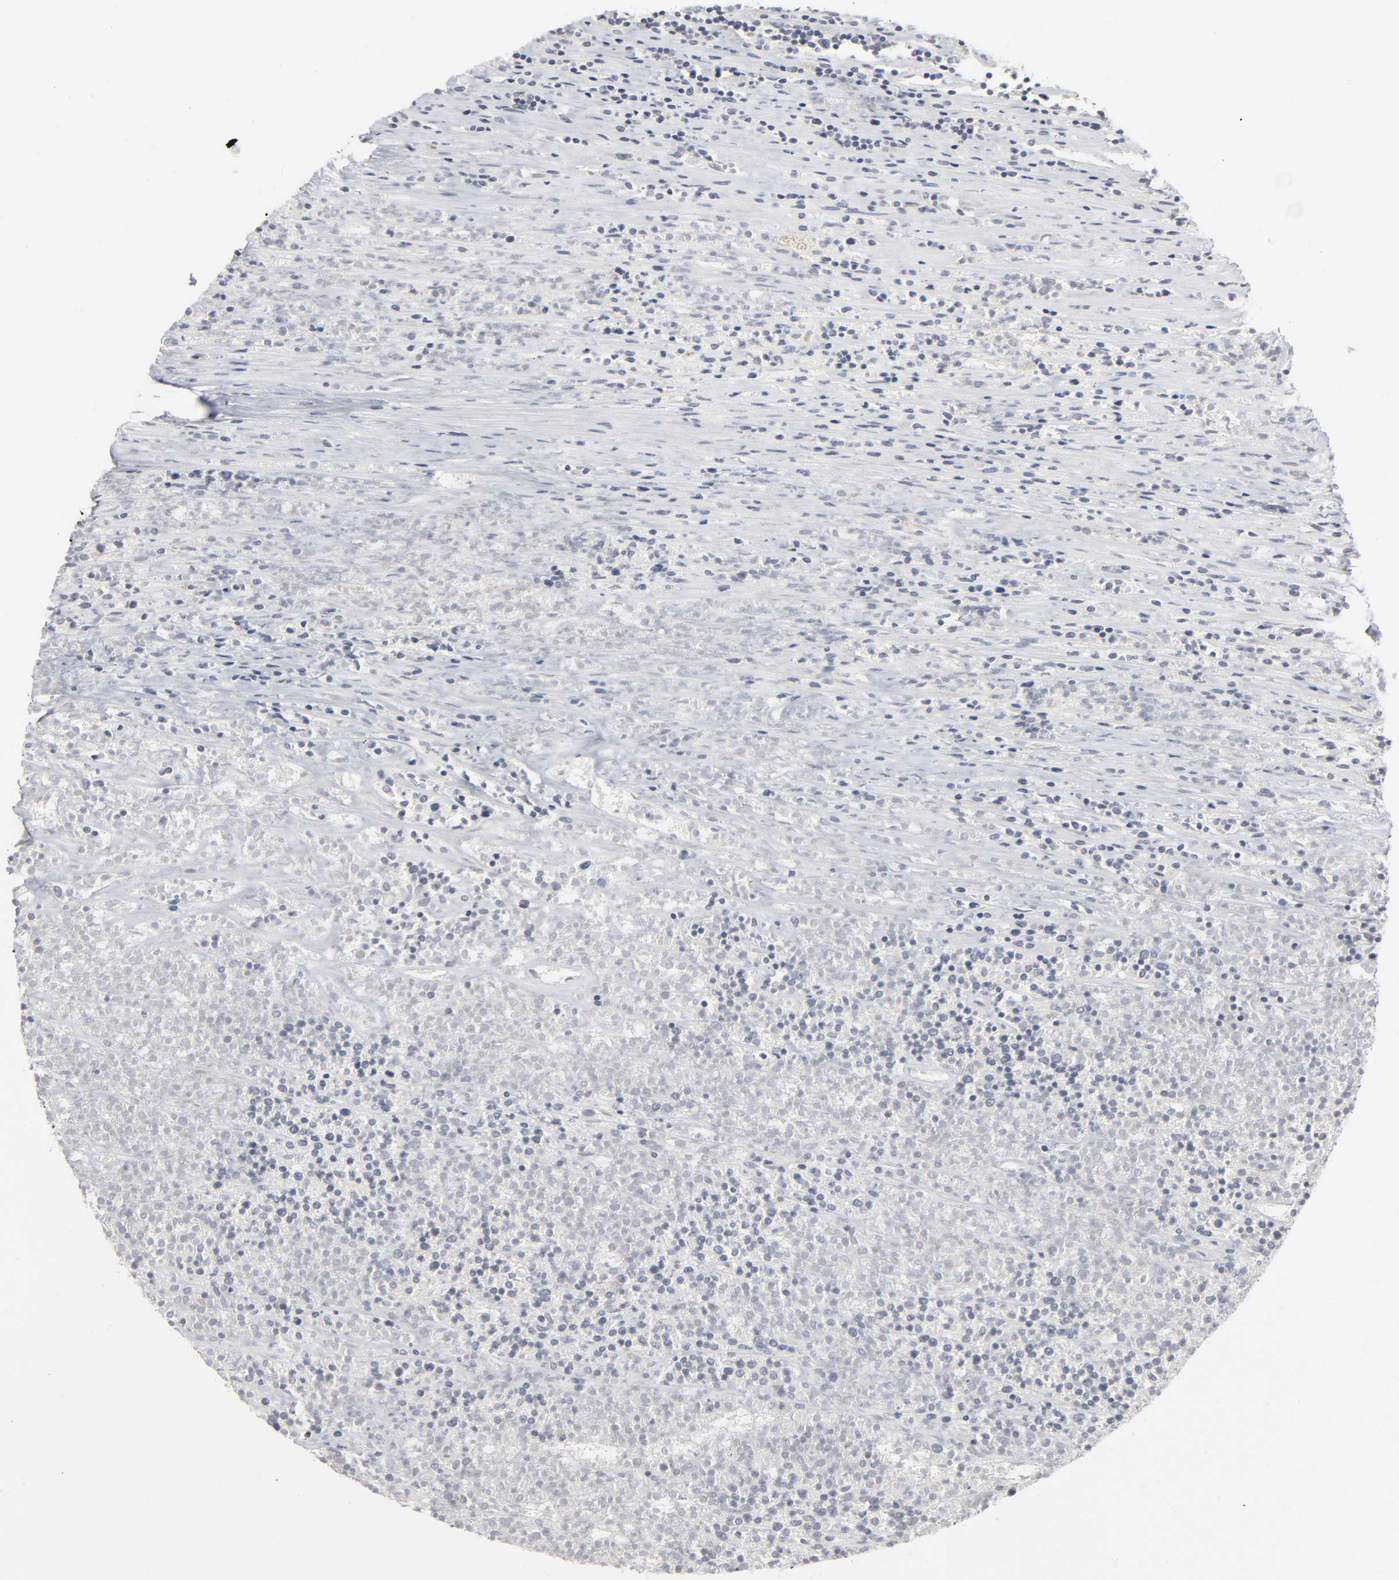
{"staining": {"intensity": "negative", "quantity": "none", "location": "none"}, "tissue": "lymphoma", "cell_type": "Tumor cells", "image_type": "cancer", "snomed": [{"axis": "morphology", "description": "Malignant lymphoma, non-Hodgkin's type, High grade"}, {"axis": "topography", "description": "Lymph node"}], "caption": "High-grade malignant lymphoma, non-Hodgkin's type was stained to show a protein in brown. There is no significant positivity in tumor cells.", "gene": "TCAP", "patient": {"sex": "female", "age": 73}}